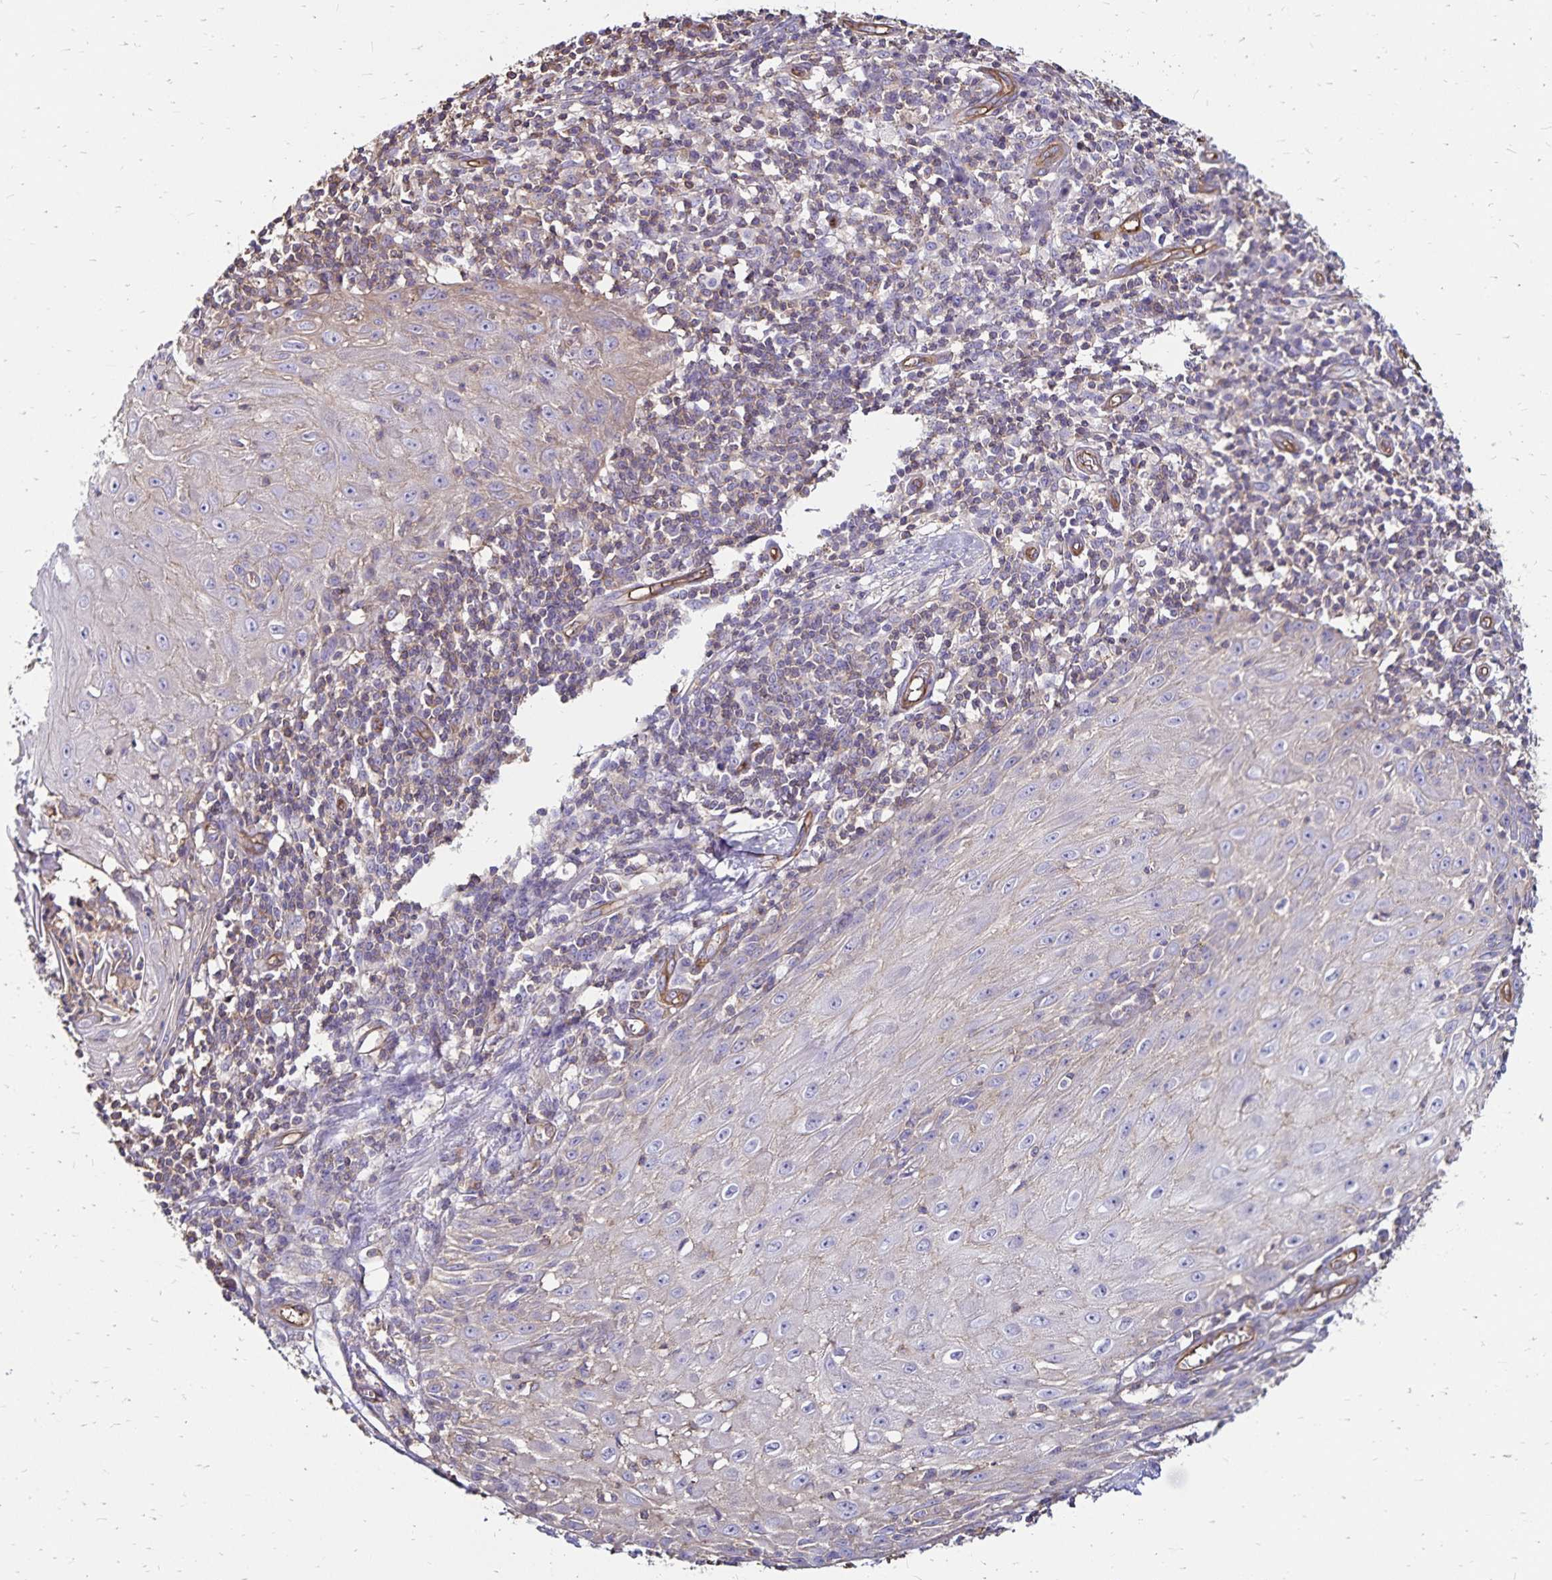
{"staining": {"intensity": "negative", "quantity": "none", "location": "none"}, "tissue": "skin cancer", "cell_type": "Tumor cells", "image_type": "cancer", "snomed": [{"axis": "morphology", "description": "Squamous cell carcinoma, NOS"}, {"axis": "topography", "description": "Skin"}], "caption": "Tumor cells show no significant protein staining in skin squamous cell carcinoma.", "gene": "RPRML", "patient": {"sex": "female", "age": 73}}